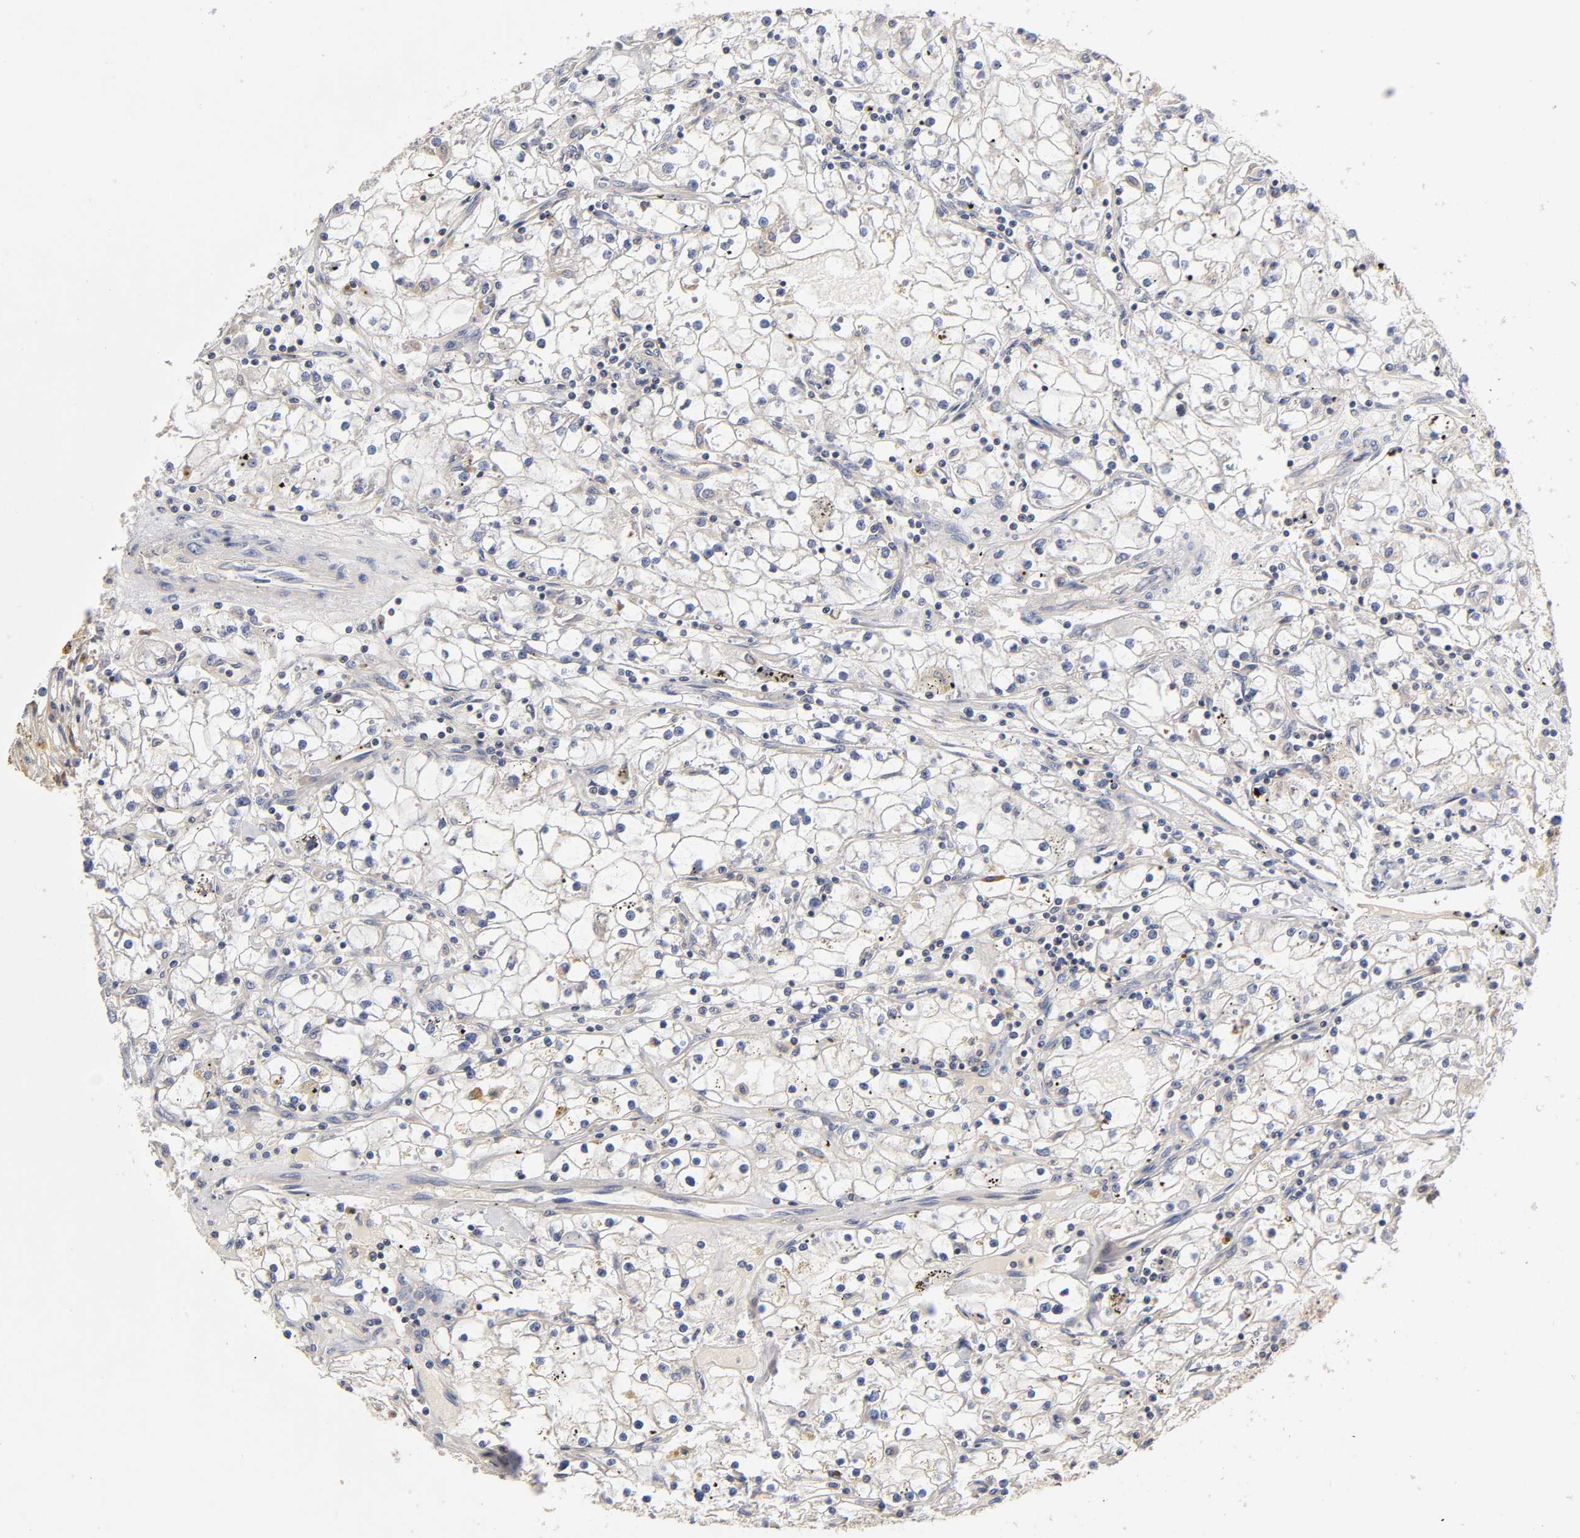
{"staining": {"intensity": "negative", "quantity": "none", "location": "none"}, "tissue": "renal cancer", "cell_type": "Tumor cells", "image_type": "cancer", "snomed": [{"axis": "morphology", "description": "Adenocarcinoma, NOS"}, {"axis": "topography", "description": "Kidney"}], "caption": "Renal cancer (adenocarcinoma) stained for a protein using immunohistochemistry shows no positivity tumor cells.", "gene": "RHOA", "patient": {"sex": "male", "age": 56}}